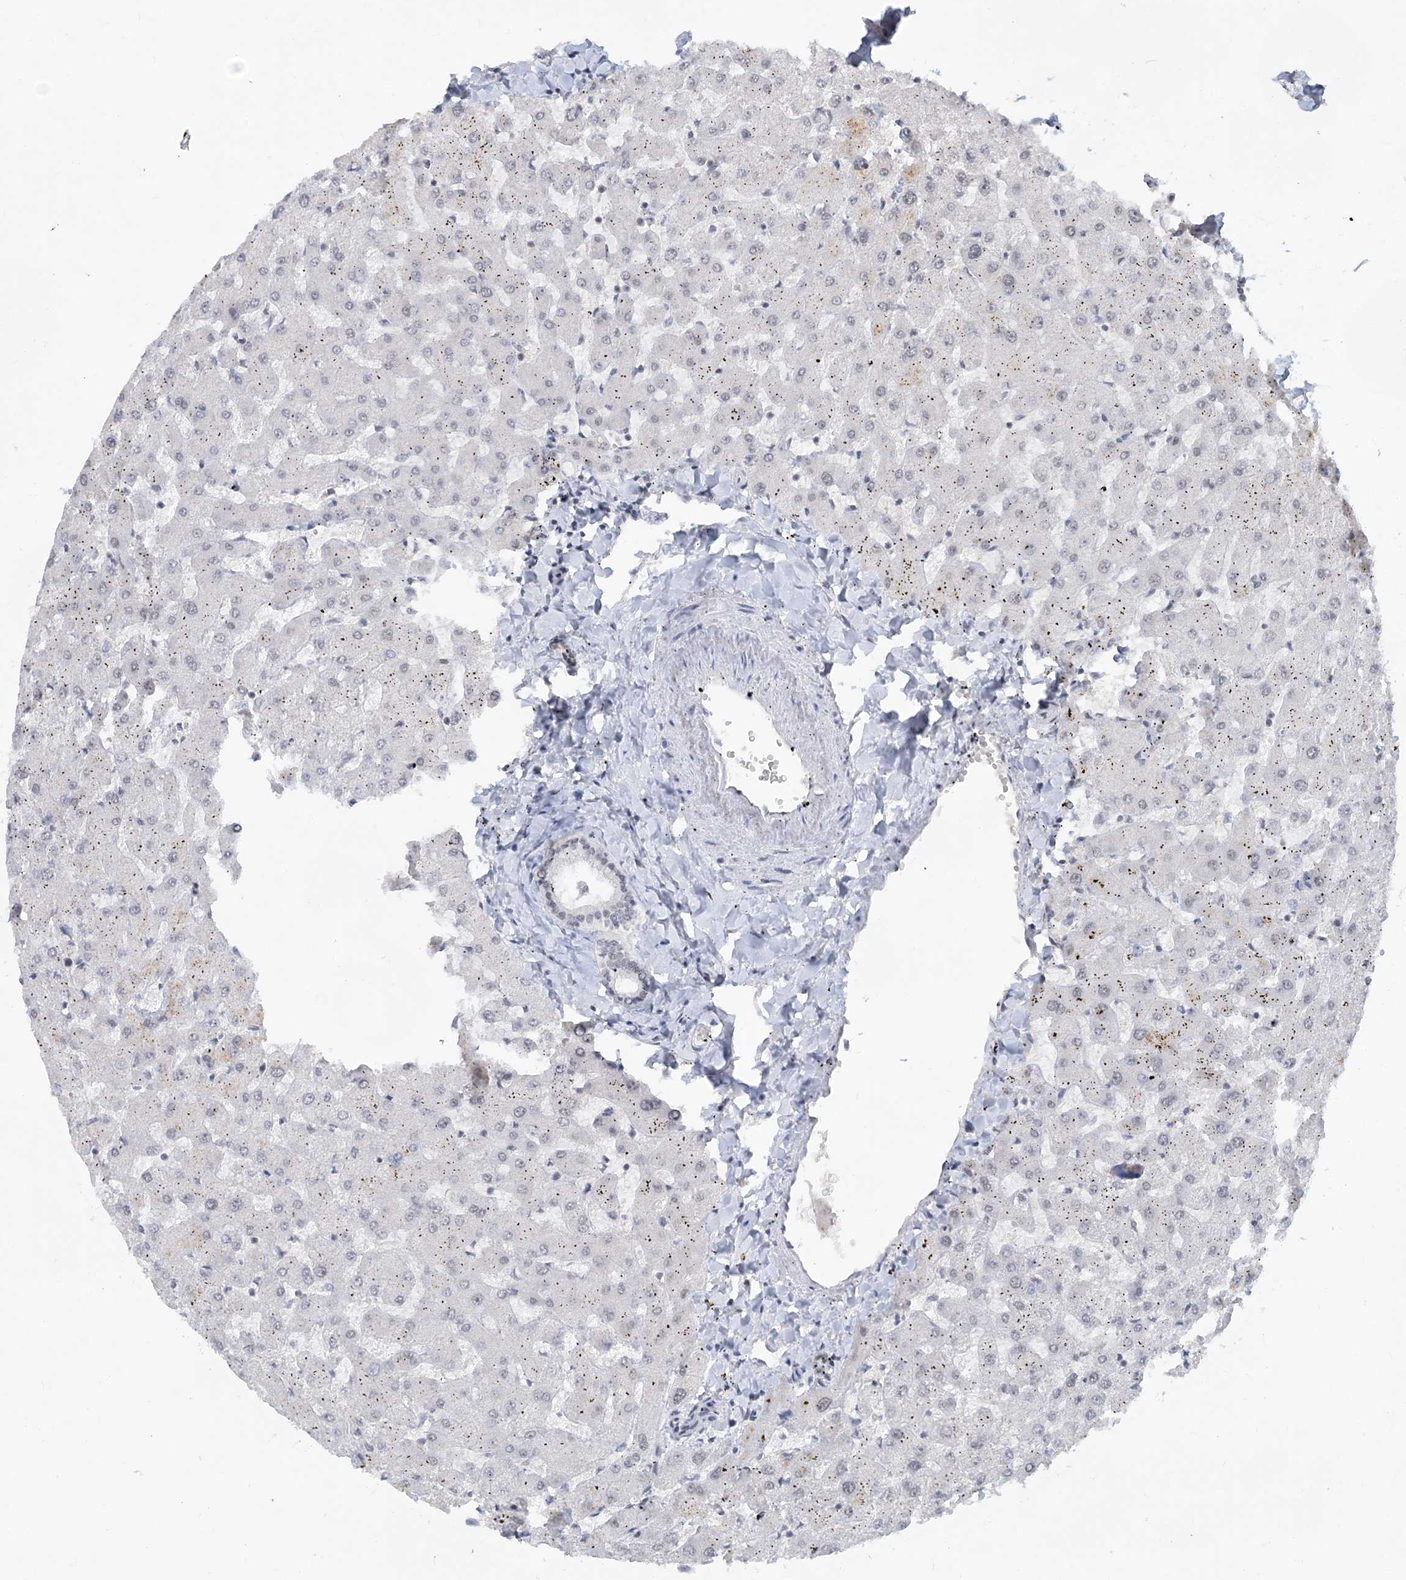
{"staining": {"intensity": "negative", "quantity": "none", "location": "none"}, "tissue": "liver", "cell_type": "Cholangiocytes", "image_type": "normal", "snomed": [{"axis": "morphology", "description": "Normal tissue, NOS"}, {"axis": "topography", "description": "Liver"}], "caption": "Protein analysis of normal liver shows no significant expression in cholangiocytes. The staining is performed using DAB brown chromogen with nuclei counter-stained in using hematoxylin.", "gene": "KMT2D", "patient": {"sex": "female", "age": 63}}